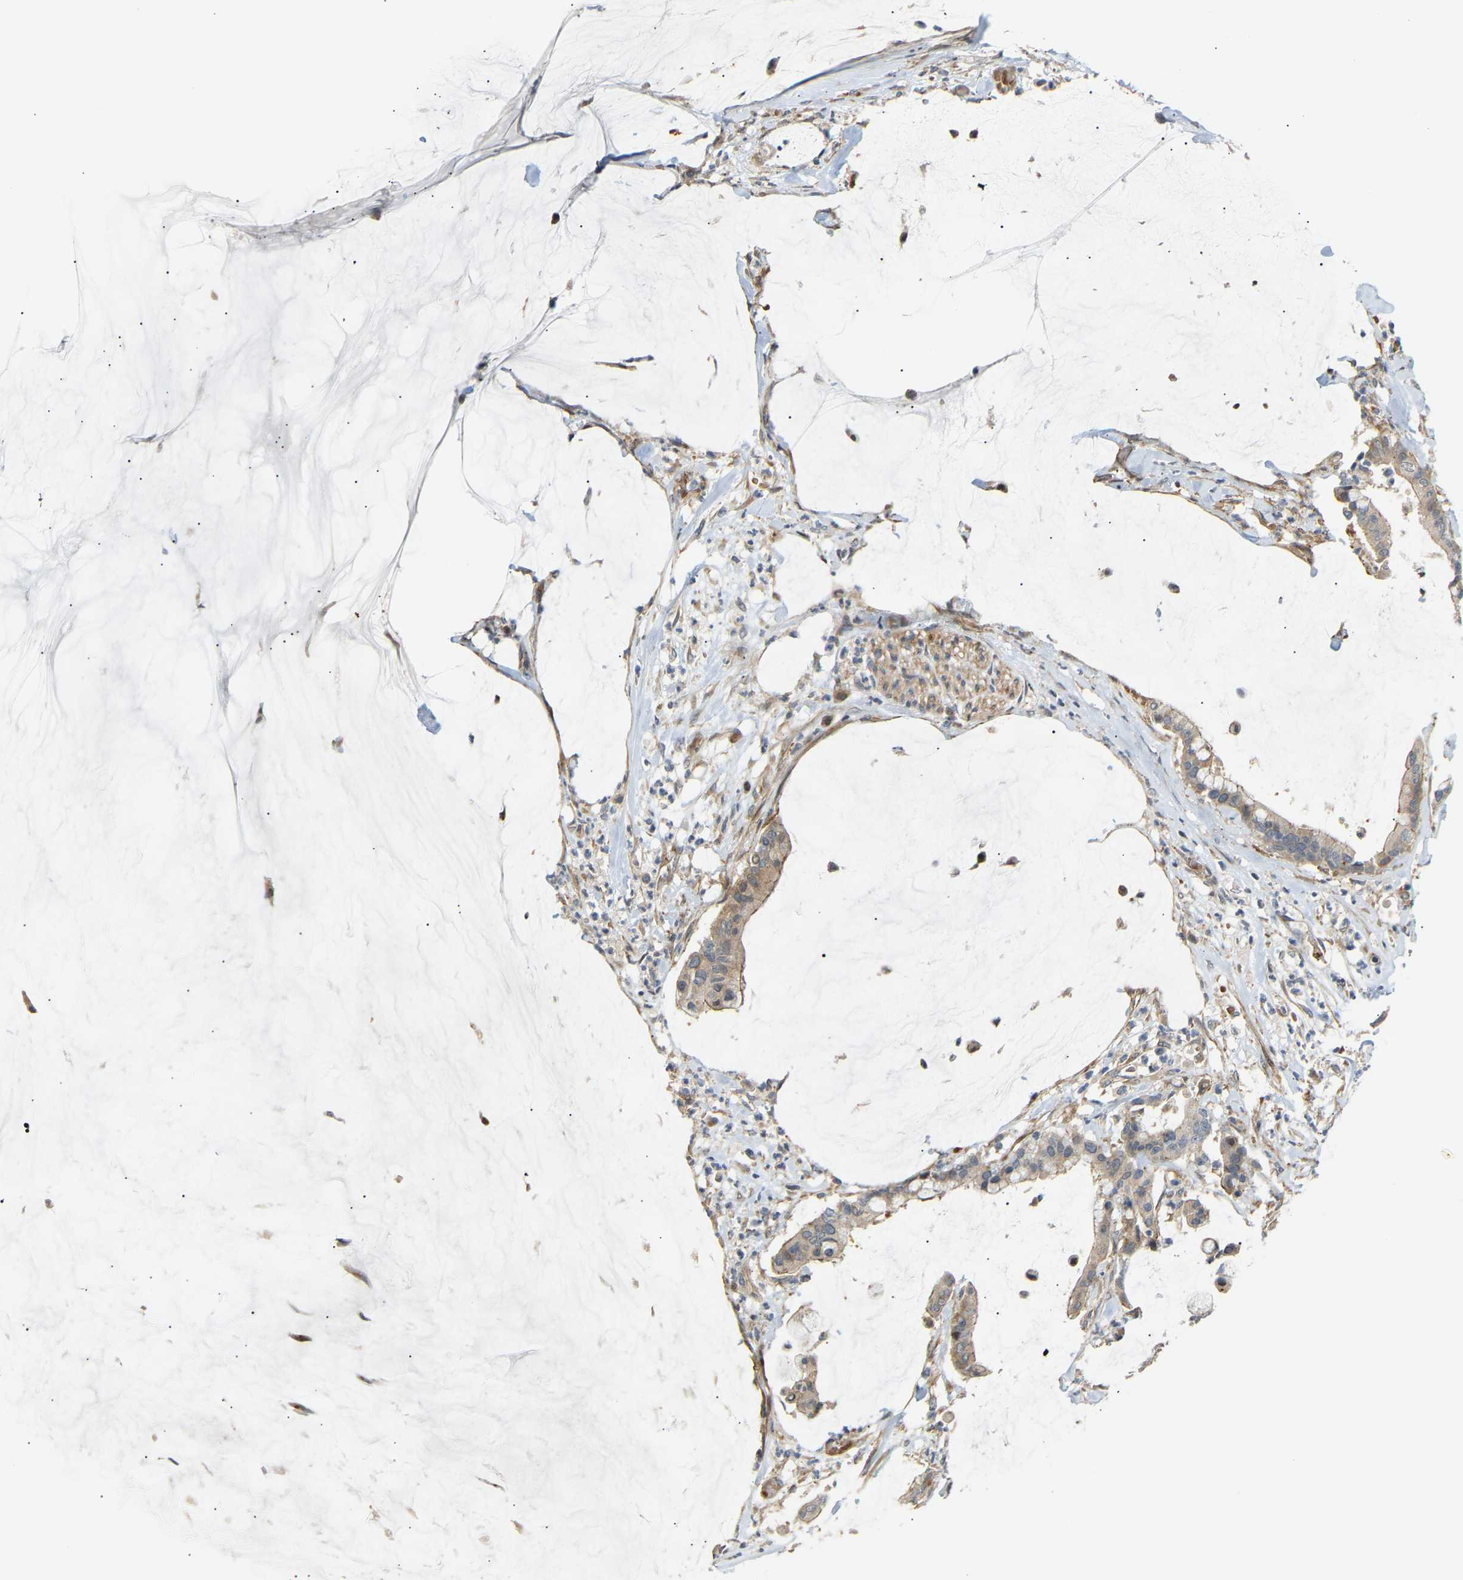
{"staining": {"intensity": "moderate", "quantity": ">75%", "location": "cytoplasmic/membranous"}, "tissue": "pancreatic cancer", "cell_type": "Tumor cells", "image_type": "cancer", "snomed": [{"axis": "morphology", "description": "Adenocarcinoma, NOS"}, {"axis": "topography", "description": "Pancreas"}], "caption": "This histopathology image shows immunohistochemistry (IHC) staining of human pancreatic cancer (adenocarcinoma), with medium moderate cytoplasmic/membranous staining in about >75% of tumor cells.", "gene": "POGLUT2", "patient": {"sex": "male", "age": 41}}